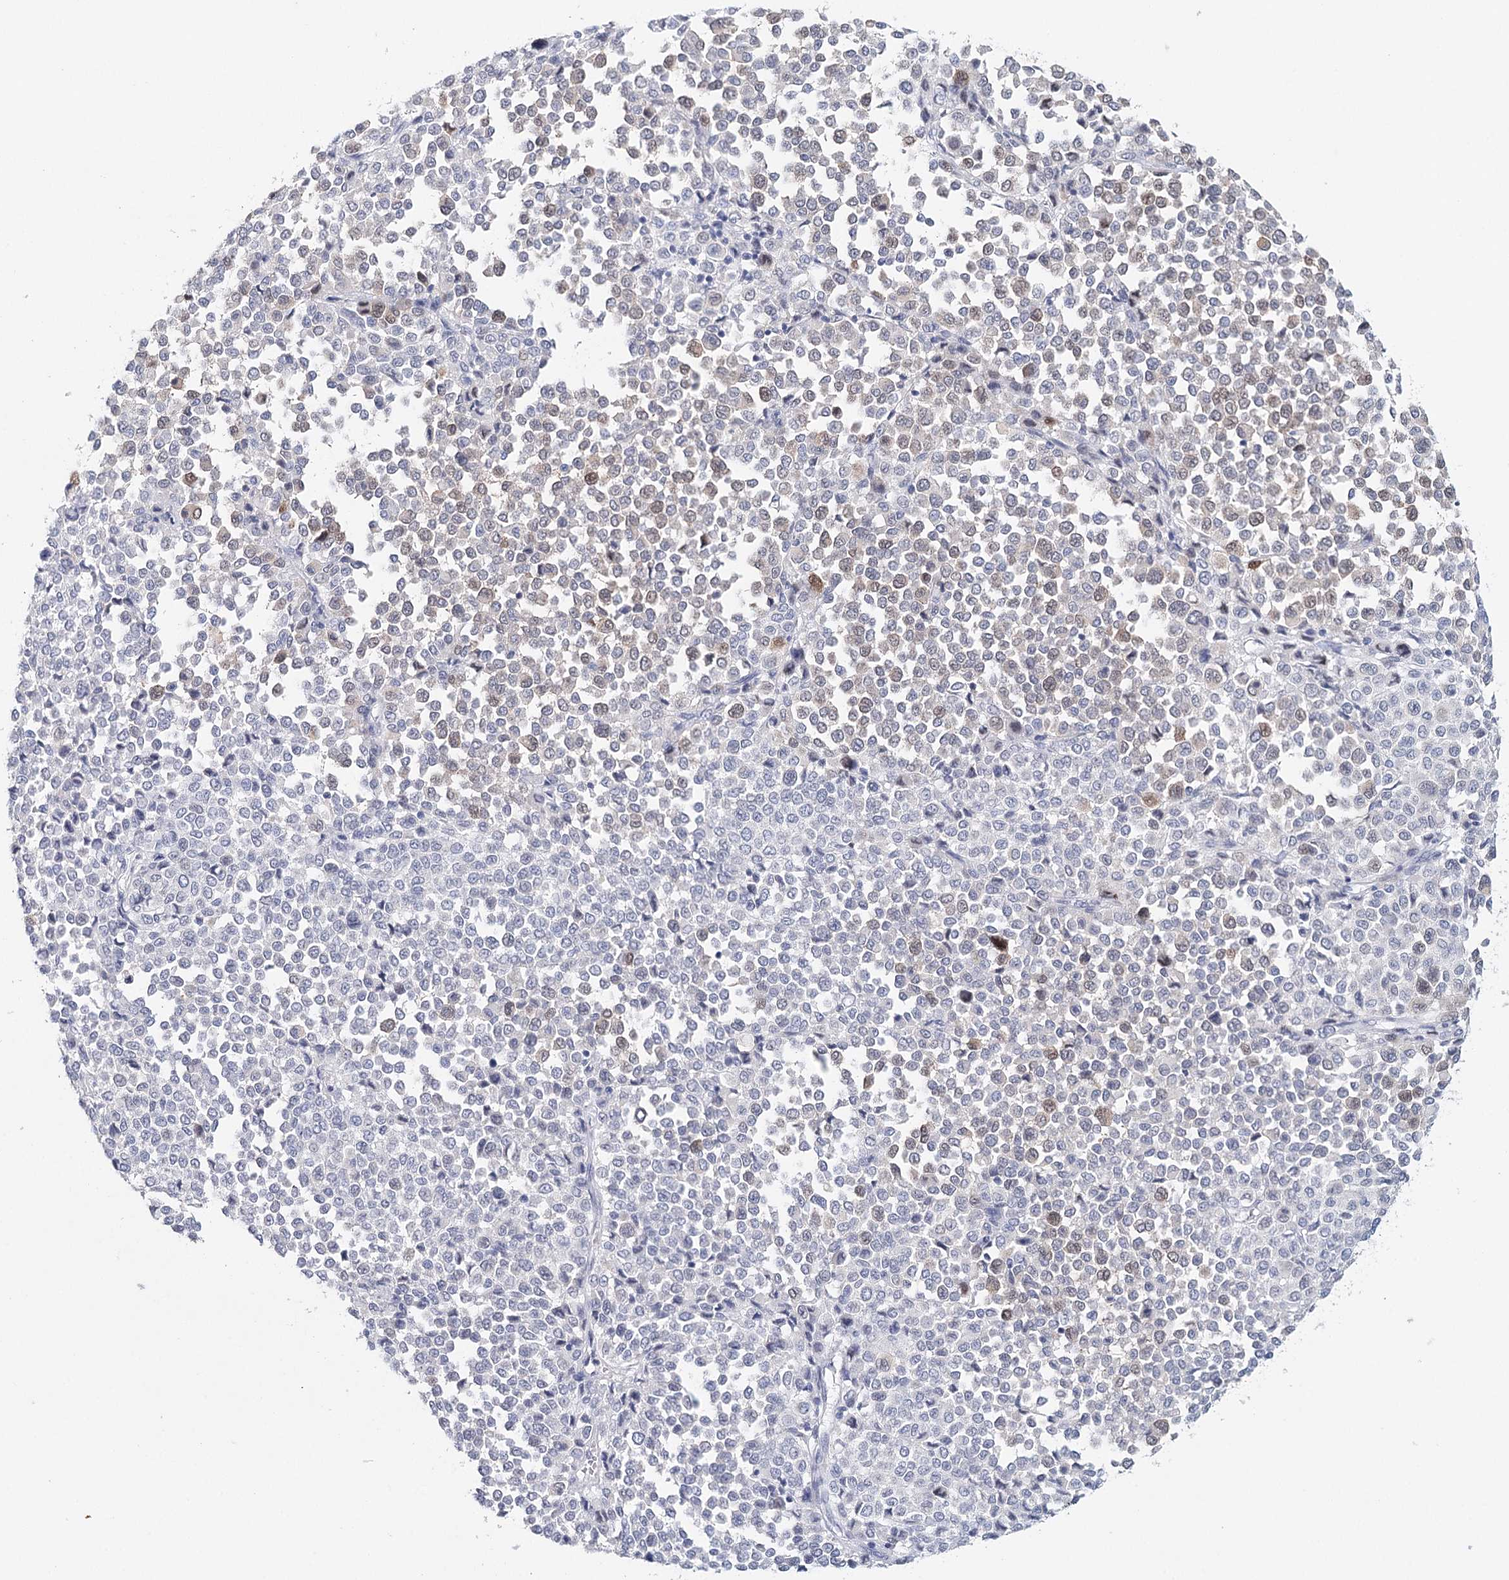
{"staining": {"intensity": "weak", "quantity": "<25%", "location": "nuclear"}, "tissue": "melanoma", "cell_type": "Tumor cells", "image_type": "cancer", "snomed": [{"axis": "morphology", "description": "Malignant melanoma, Metastatic site"}, {"axis": "topography", "description": "Pancreas"}], "caption": "Tumor cells show no significant protein expression in melanoma. Nuclei are stained in blue.", "gene": "HSPA4L", "patient": {"sex": "female", "age": 30}}